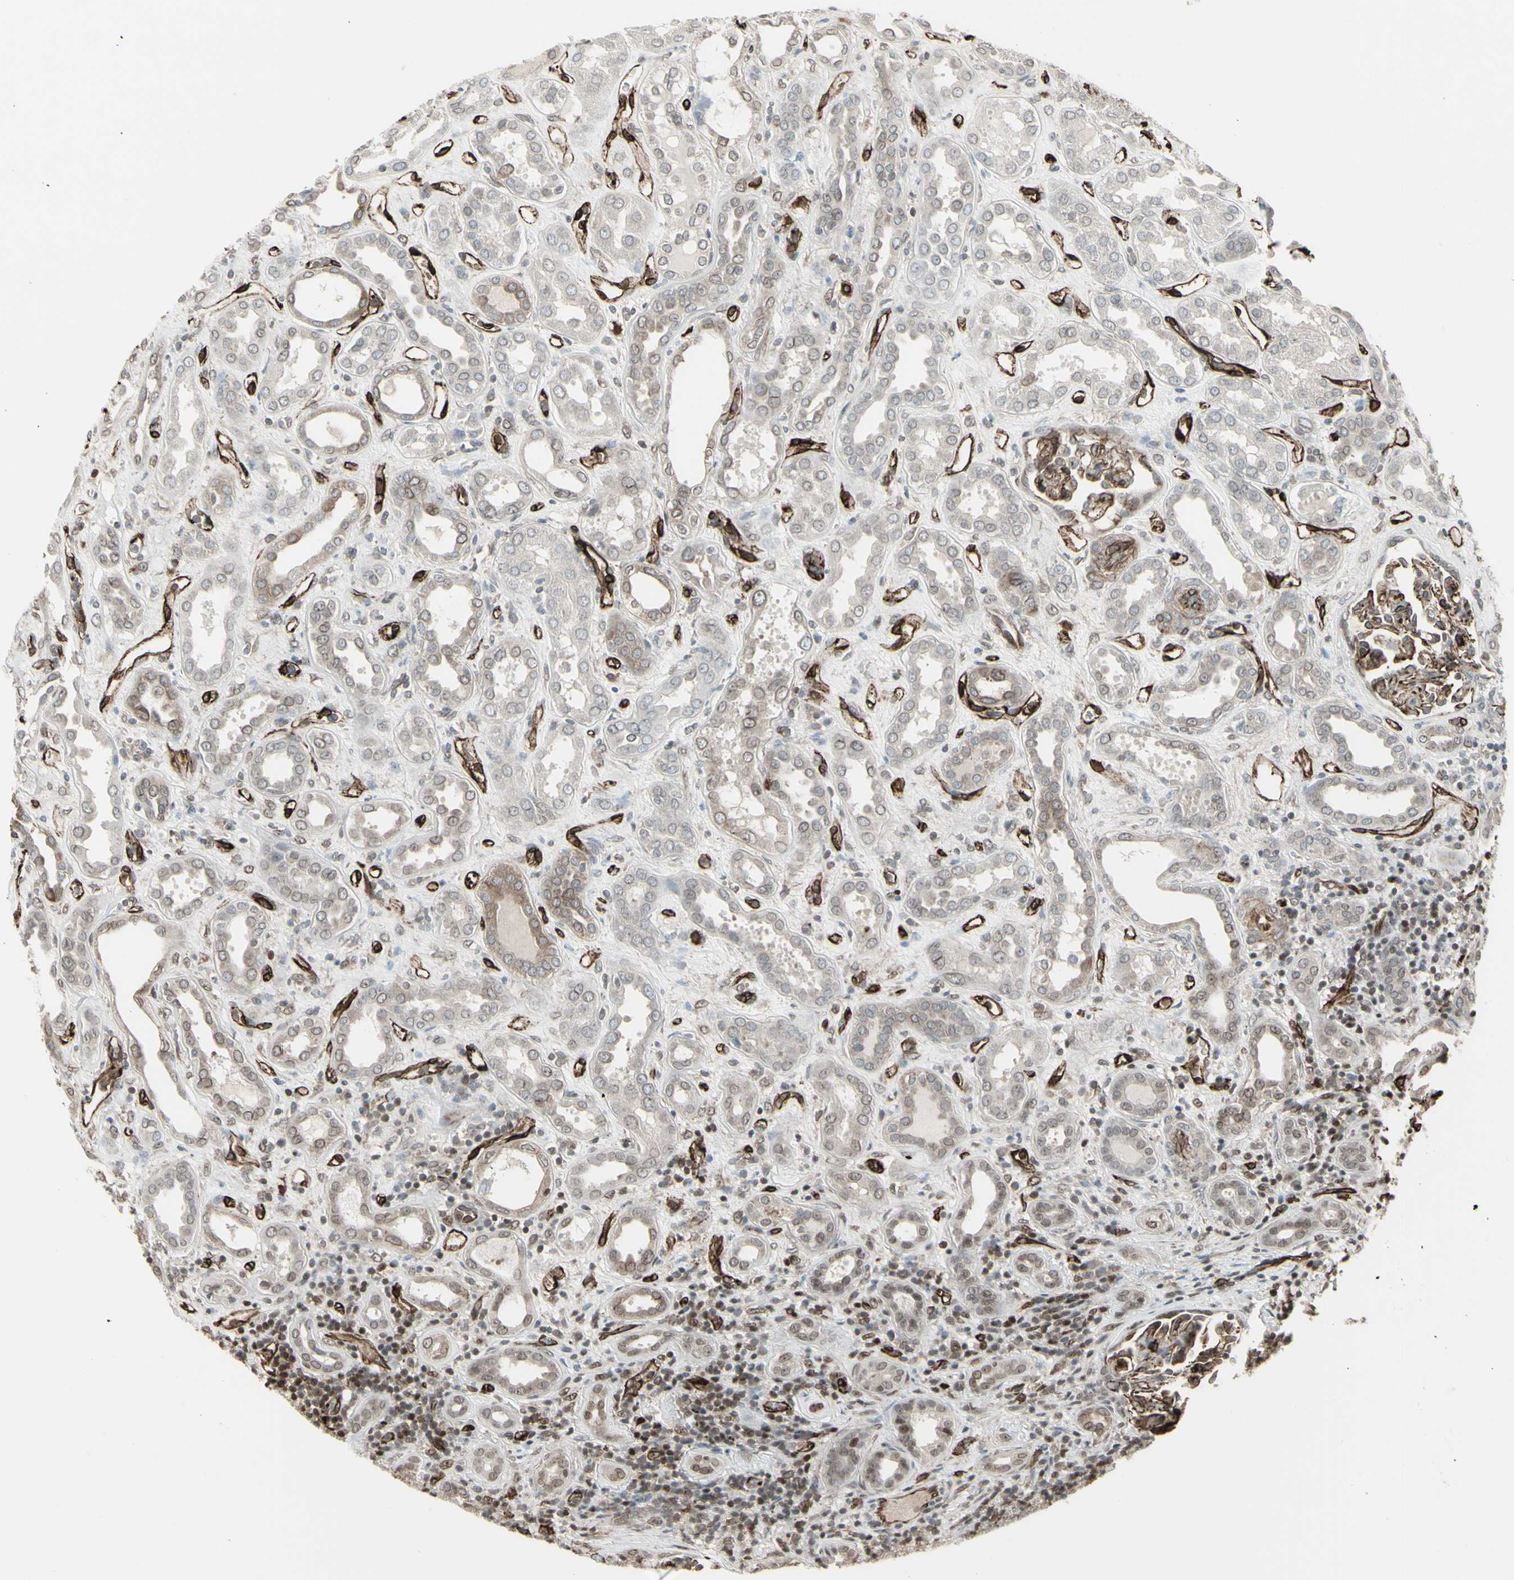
{"staining": {"intensity": "strong", "quantity": "25%-75%", "location": "cytoplasmic/membranous"}, "tissue": "kidney", "cell_type": "Cells in glomeruli", "image_type": "normal", "snomed": [{"axis": "morphology", "description": "Normal tissue, NOS"}, {"axis": "topography", "description": "Kidney"}], "caption": "Brown immunohistochemical staining in normal kidney reveals strong cytoplasmic/membranous positivity in approximately 25%-75% of cells in glomeruli. (Brightfield microscopy of DAB IHC at high magnification).", "gene": "DTX3L", "patient": {"sex": "male", "age": 59}}